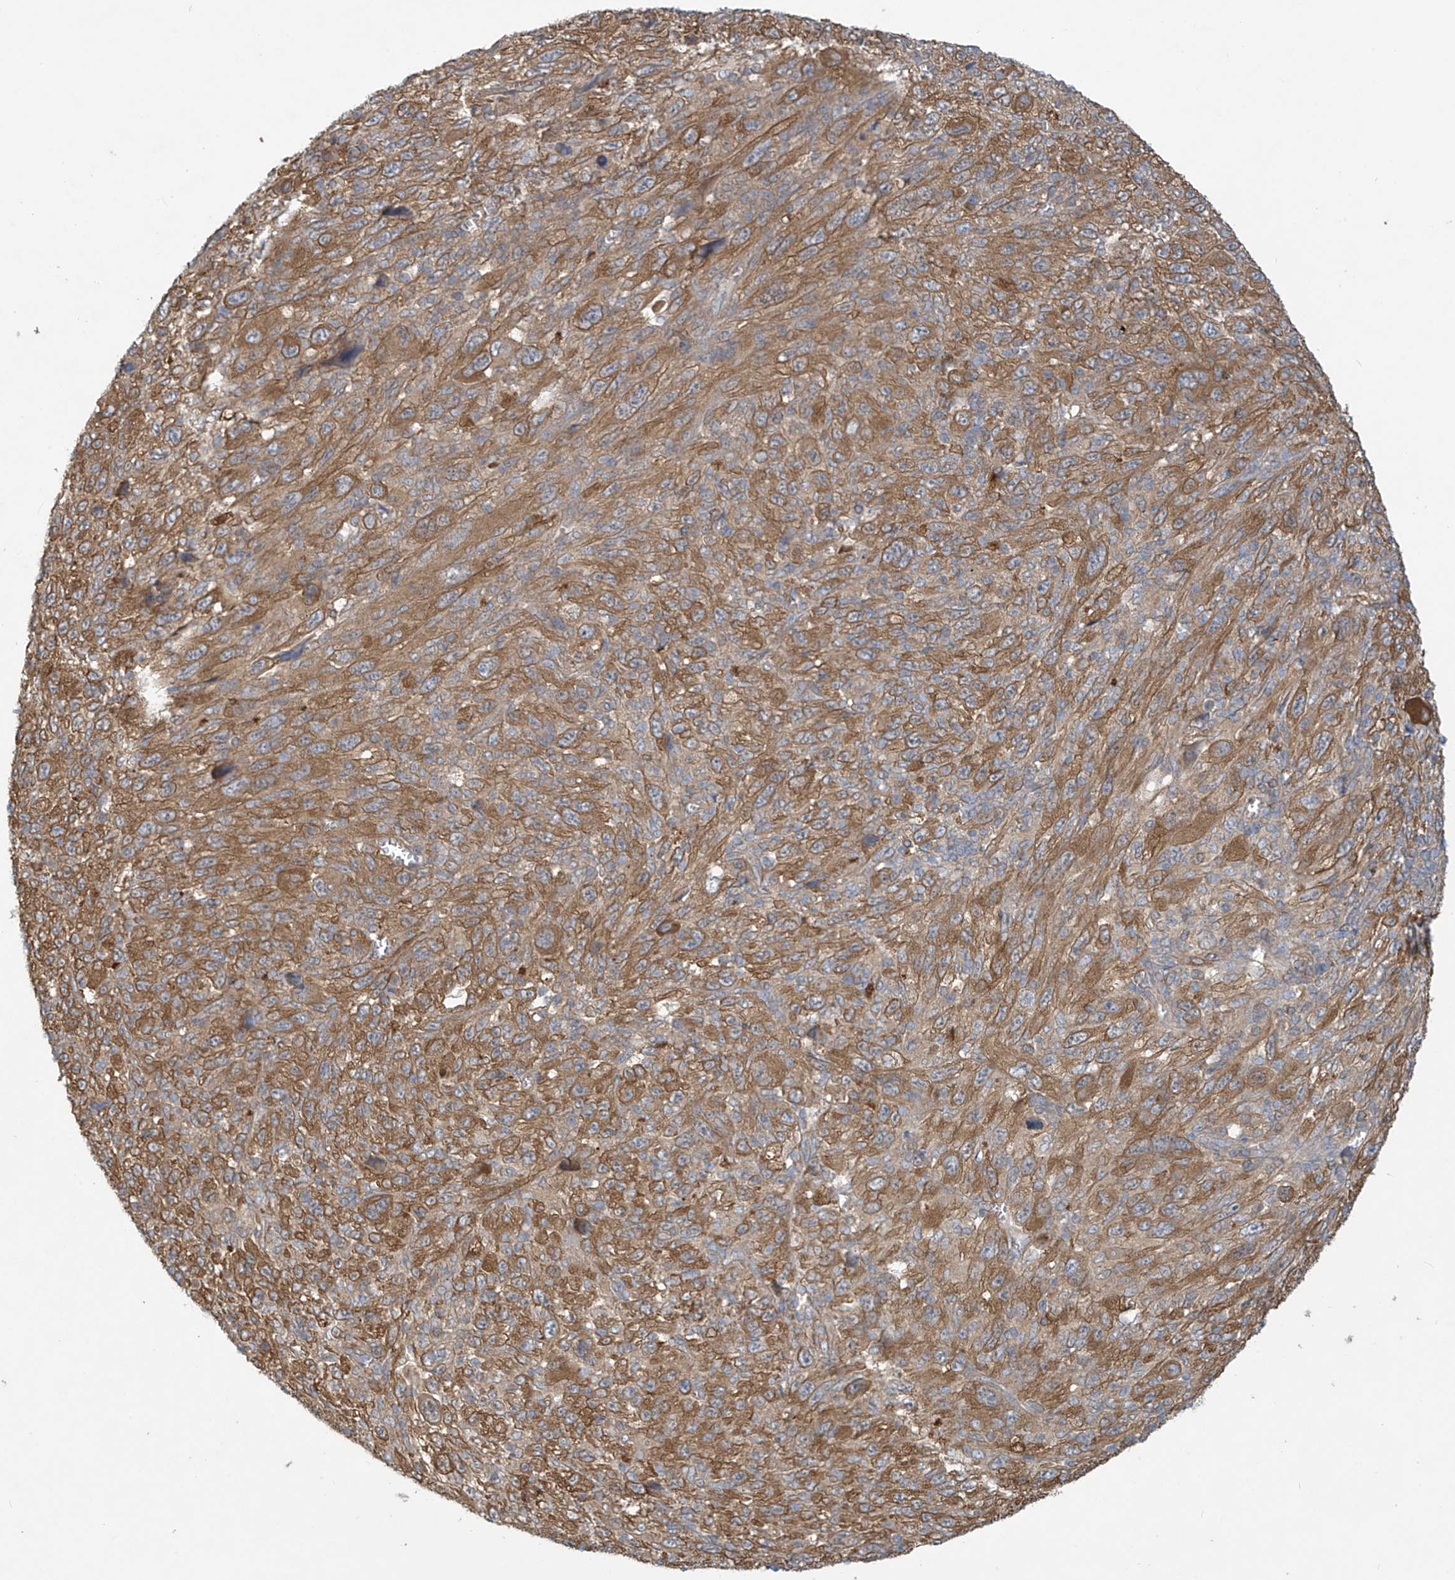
{"staining": {"intensity": "moderate", "quantity": ">75%", "location": "cytoplasmic/membranous"}, "tissue": "melanoma", "cell_type": "Tumor cells", "image_type": "cancer", "snomed": [{"axis": "morphology", "description": "Malignant melanoma, Metastatic site"}, {"axis": "topography", "description": "Skin"}], "caption": "The photomicrograph exhibits staining of malignant melanoma (metastatic site), revealing moderate cytoplasmic/membranous protein staining (brown color) within tumor cells.", "gene": "ADI1", "patient": {"sex": "female", "age": 56}}